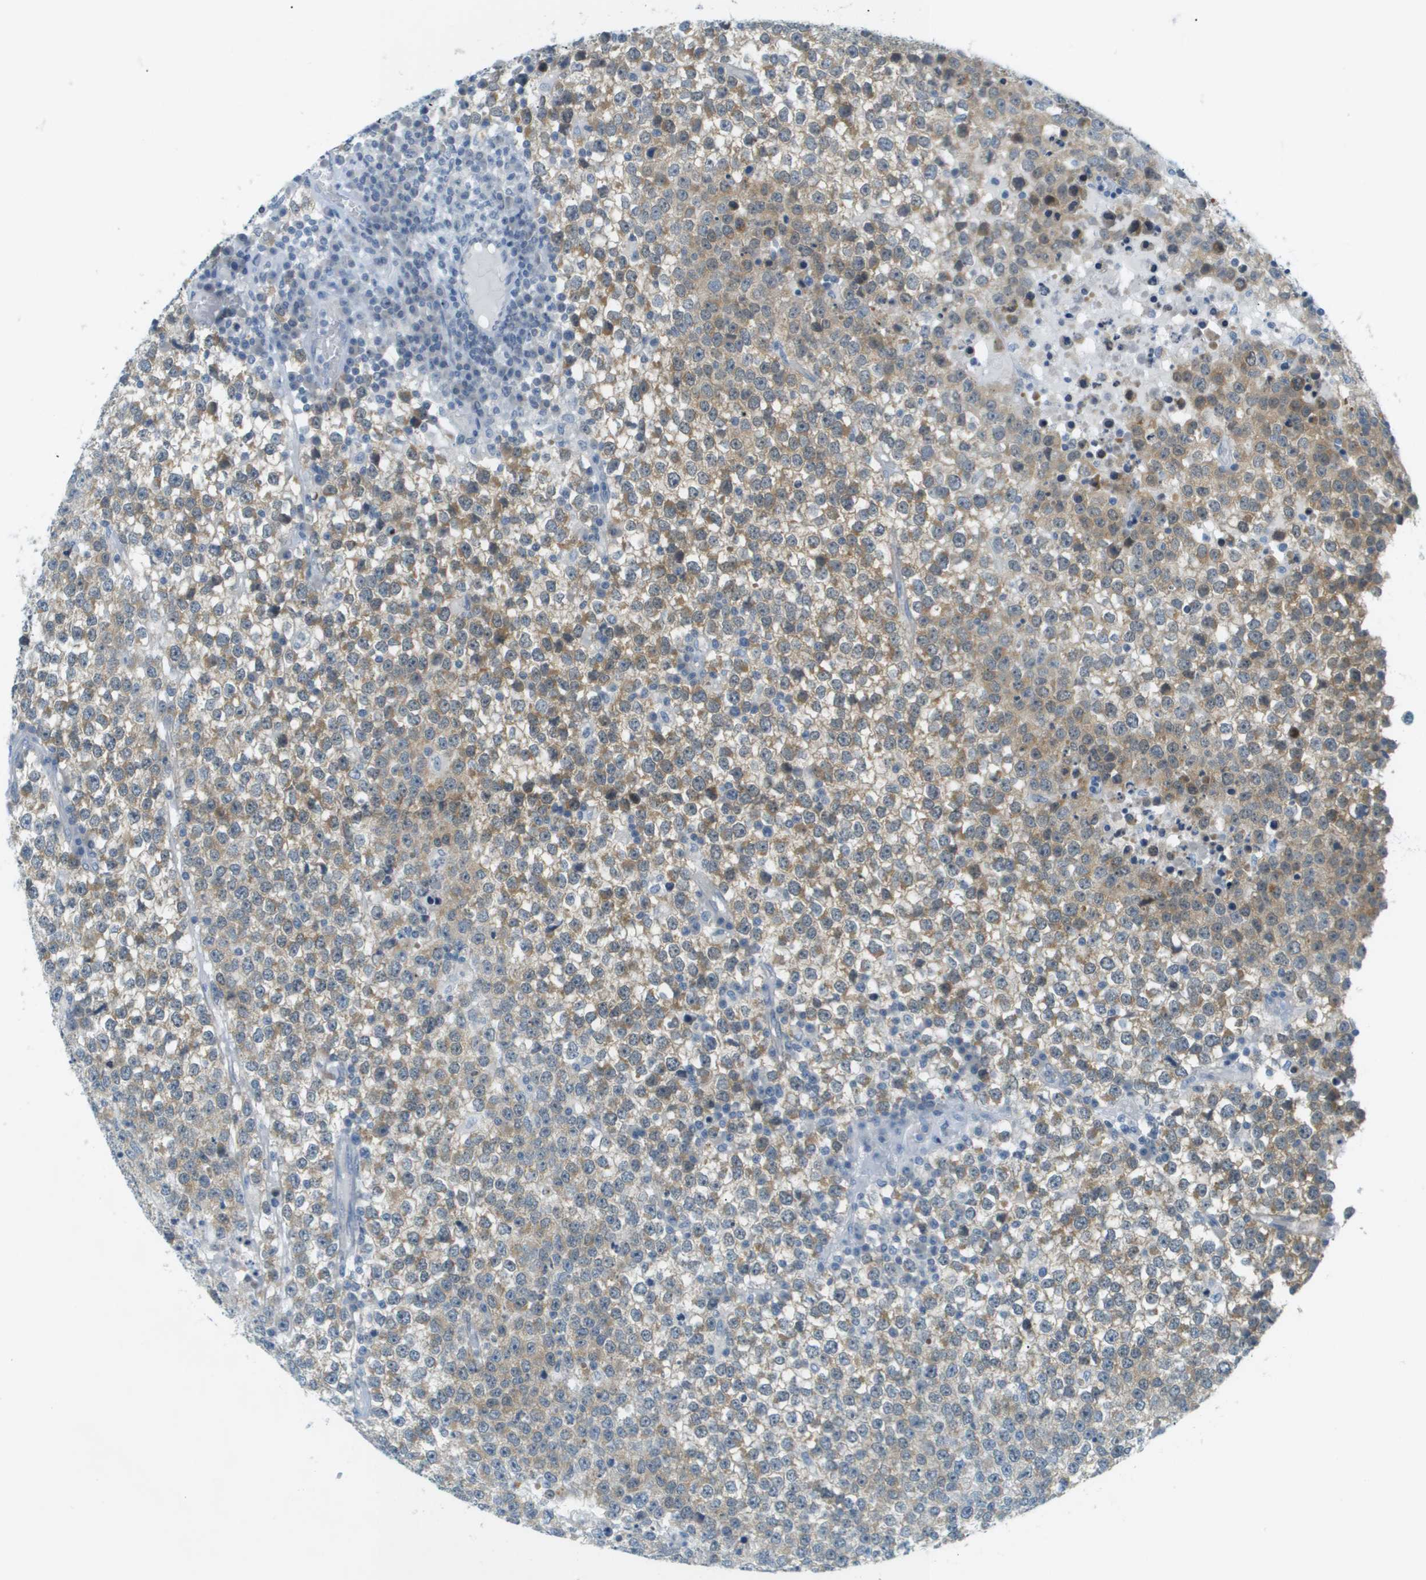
{"staining": {"intensity": "moderate", "quantity": "25%-75%", "location": "cytoplasmic/membranous"}, "tissue": "testis cancer", "cell_type": "Tumor cells", "image_type": "cancer", "snomed": [{"axis": "morphology", "description": "Seminoma, NOS"}, {"axis": "topography", "description": "Testis"}], "caption": "Immunohistochemical staining of human testis cancer (seminoma) reveals medium levels of moderate cytoplasmic/membranous positivity in about 25%-75% of tumor cells. Nuclei are stained in blue.", "gene": "SMYD5", "patient": {"sex": "male", "age": 65}}